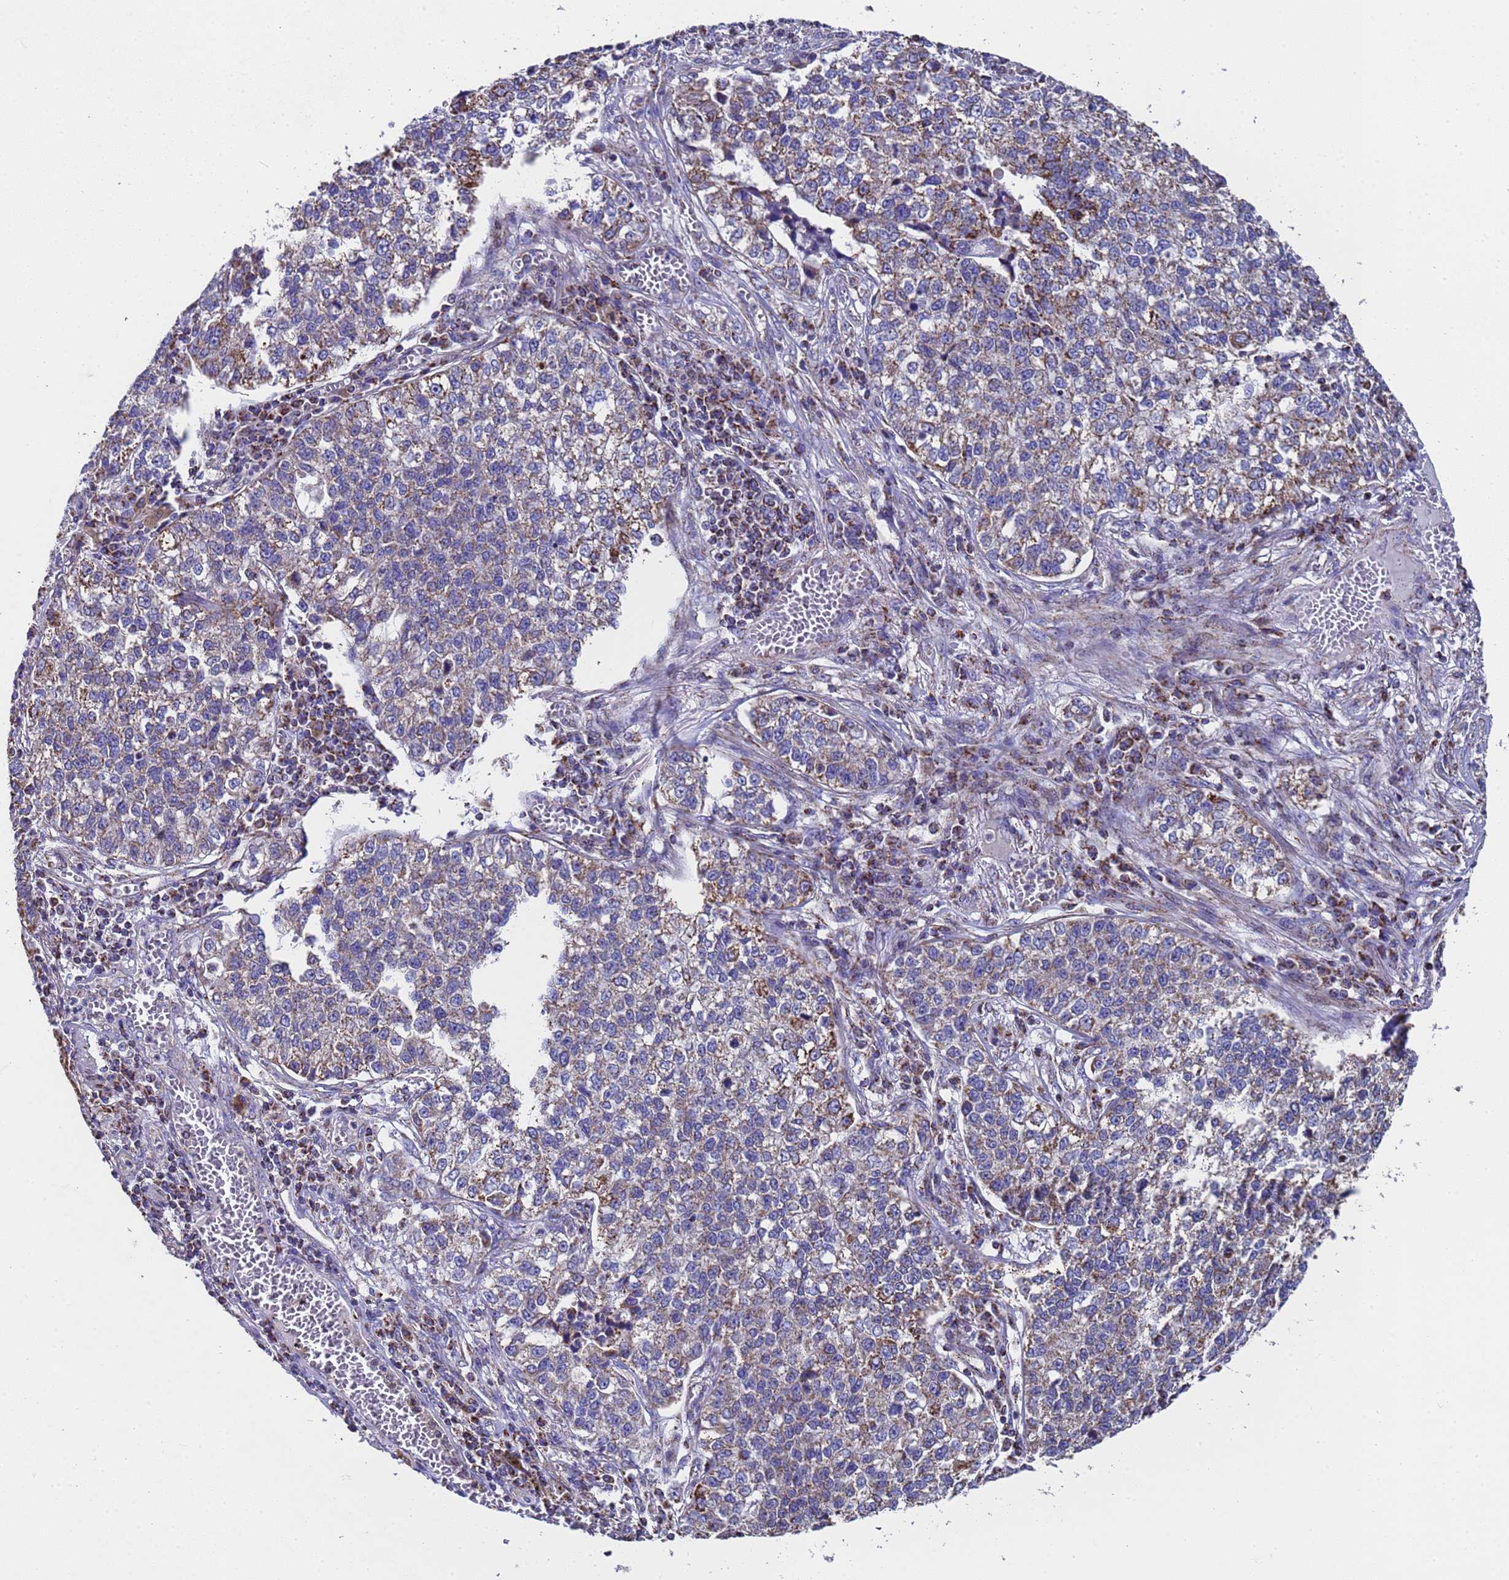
{"staining": {"intensity": "moderate", "quantity": "25%-75%", "location": "cytoplasmic/membranous"}, "tissue": "lung cancer", "cell_type": "Tumor cells", "image_type": "cancer", "snomed": [{"axis": "morphology", "description": "Adenocarcinoma, NOS"}, {"axis": "topography", "description": "Lung"}], "caption": "Immunohistochemistry (IHC) staining of adenocarcinoma (lung), which reveals medium levels of moderate cytoplasmic/membranous positivity in approximately 25%-75% of tumor cells indicating moderate cytoplasmic/membranous protein staining. The staining was performed using DAB (3,3'-diaminobenzidine) (brown) for protein detection and nuclei were counterstained in hematoxylin (blue).", "gene": "MRPS12", "patient": {"sex": "male", "age": 49}}